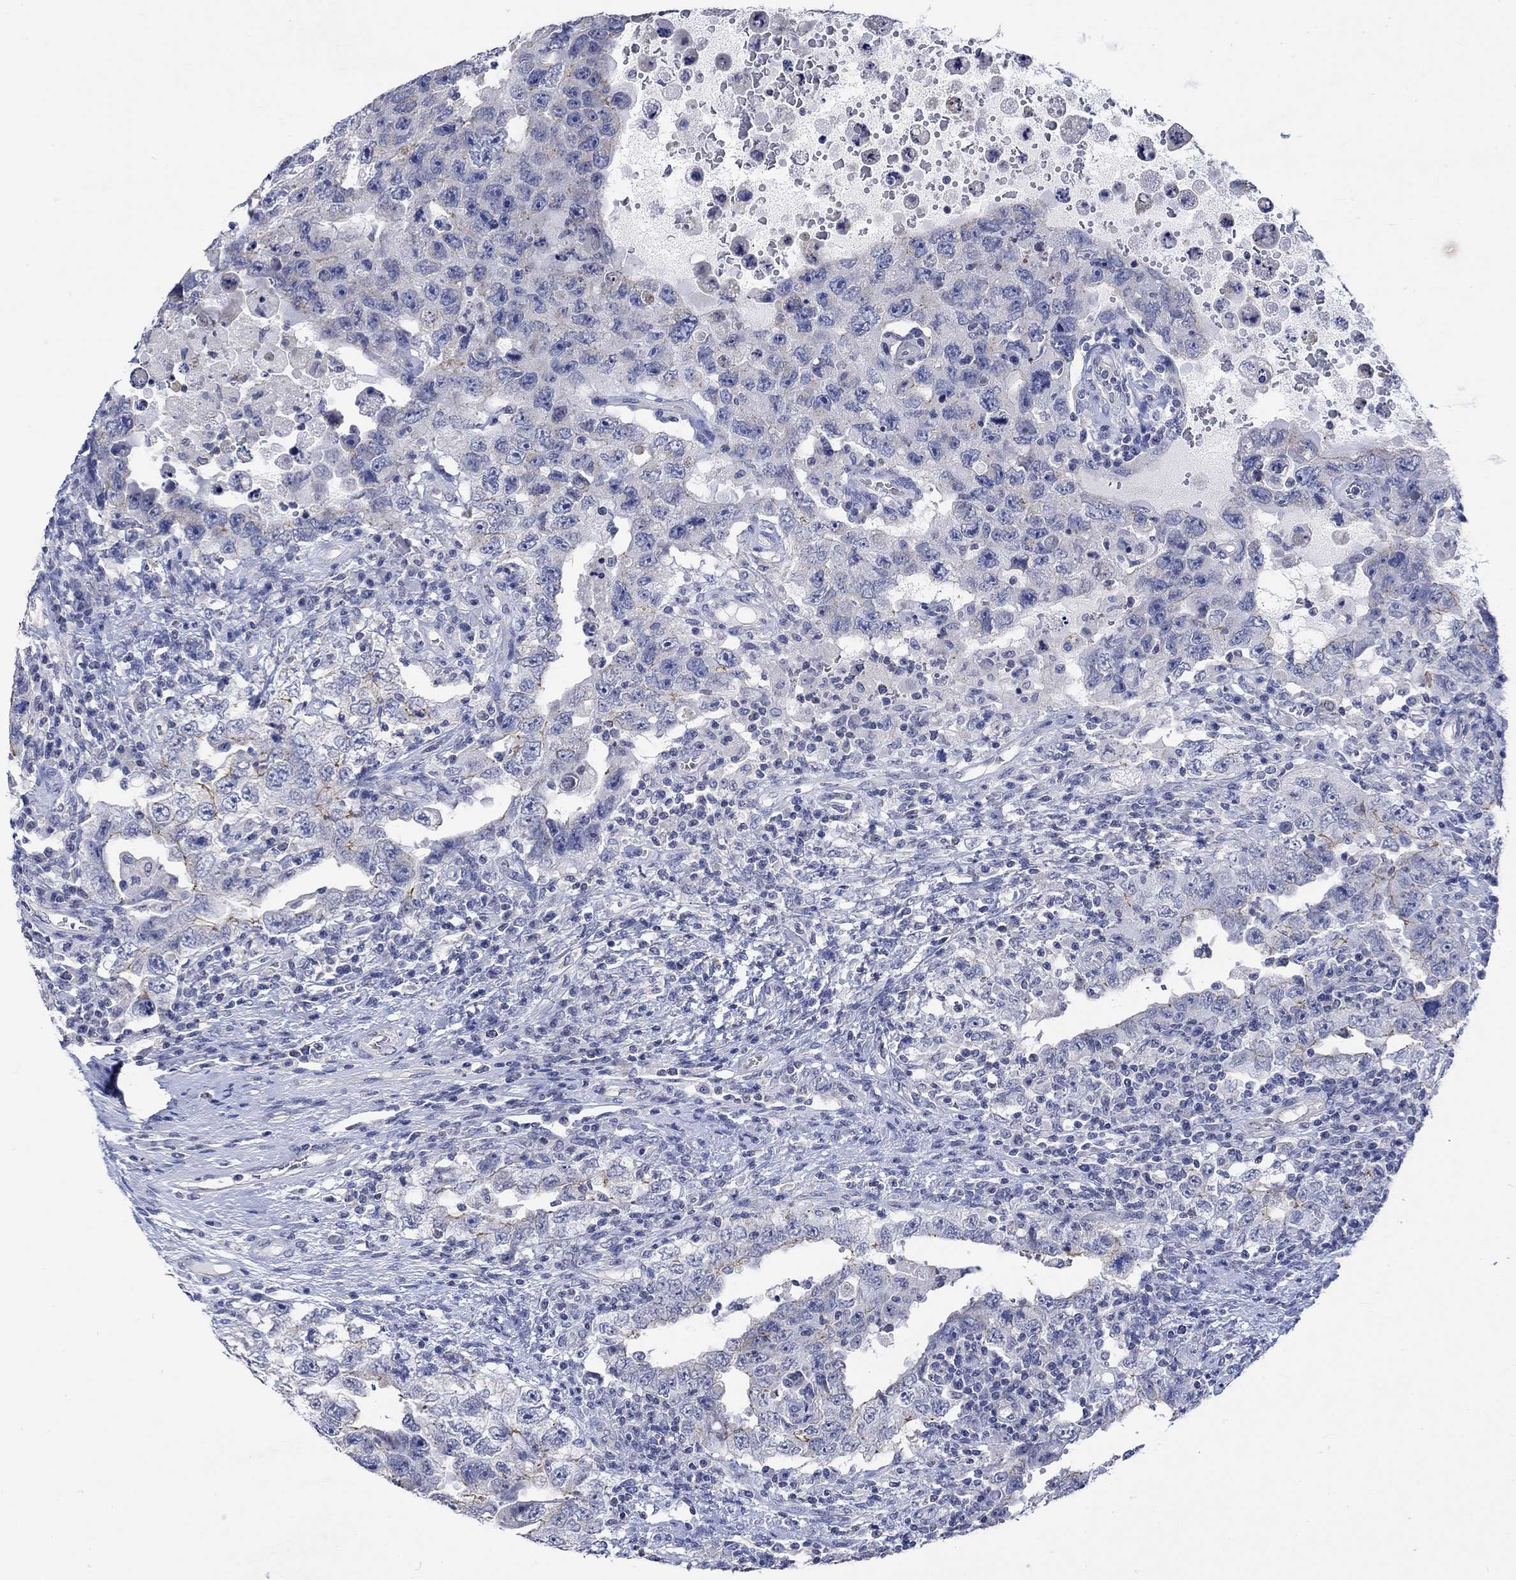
{"staining": {"intensity": "weak", "quantity": "<25%", "location": "cytoplasmic/membranous"}, "tissue": "testis cancer", "cell_type": "Tumor cells", "image_type": "cancer", "snomed": [{"axis": "morphology", "description": "Carcinoma, Embryonal, NOS"}, {"axis": "topography", "description": "Testis"}], "caption": "Tumor cells show no significant positivity in testis cancer (embryonal carcinoma). (DAB IHC visualized using brightfield microscopy, high magnification).", "gene": "AGRP", "patient": {"sex": "male", "age": 26}}